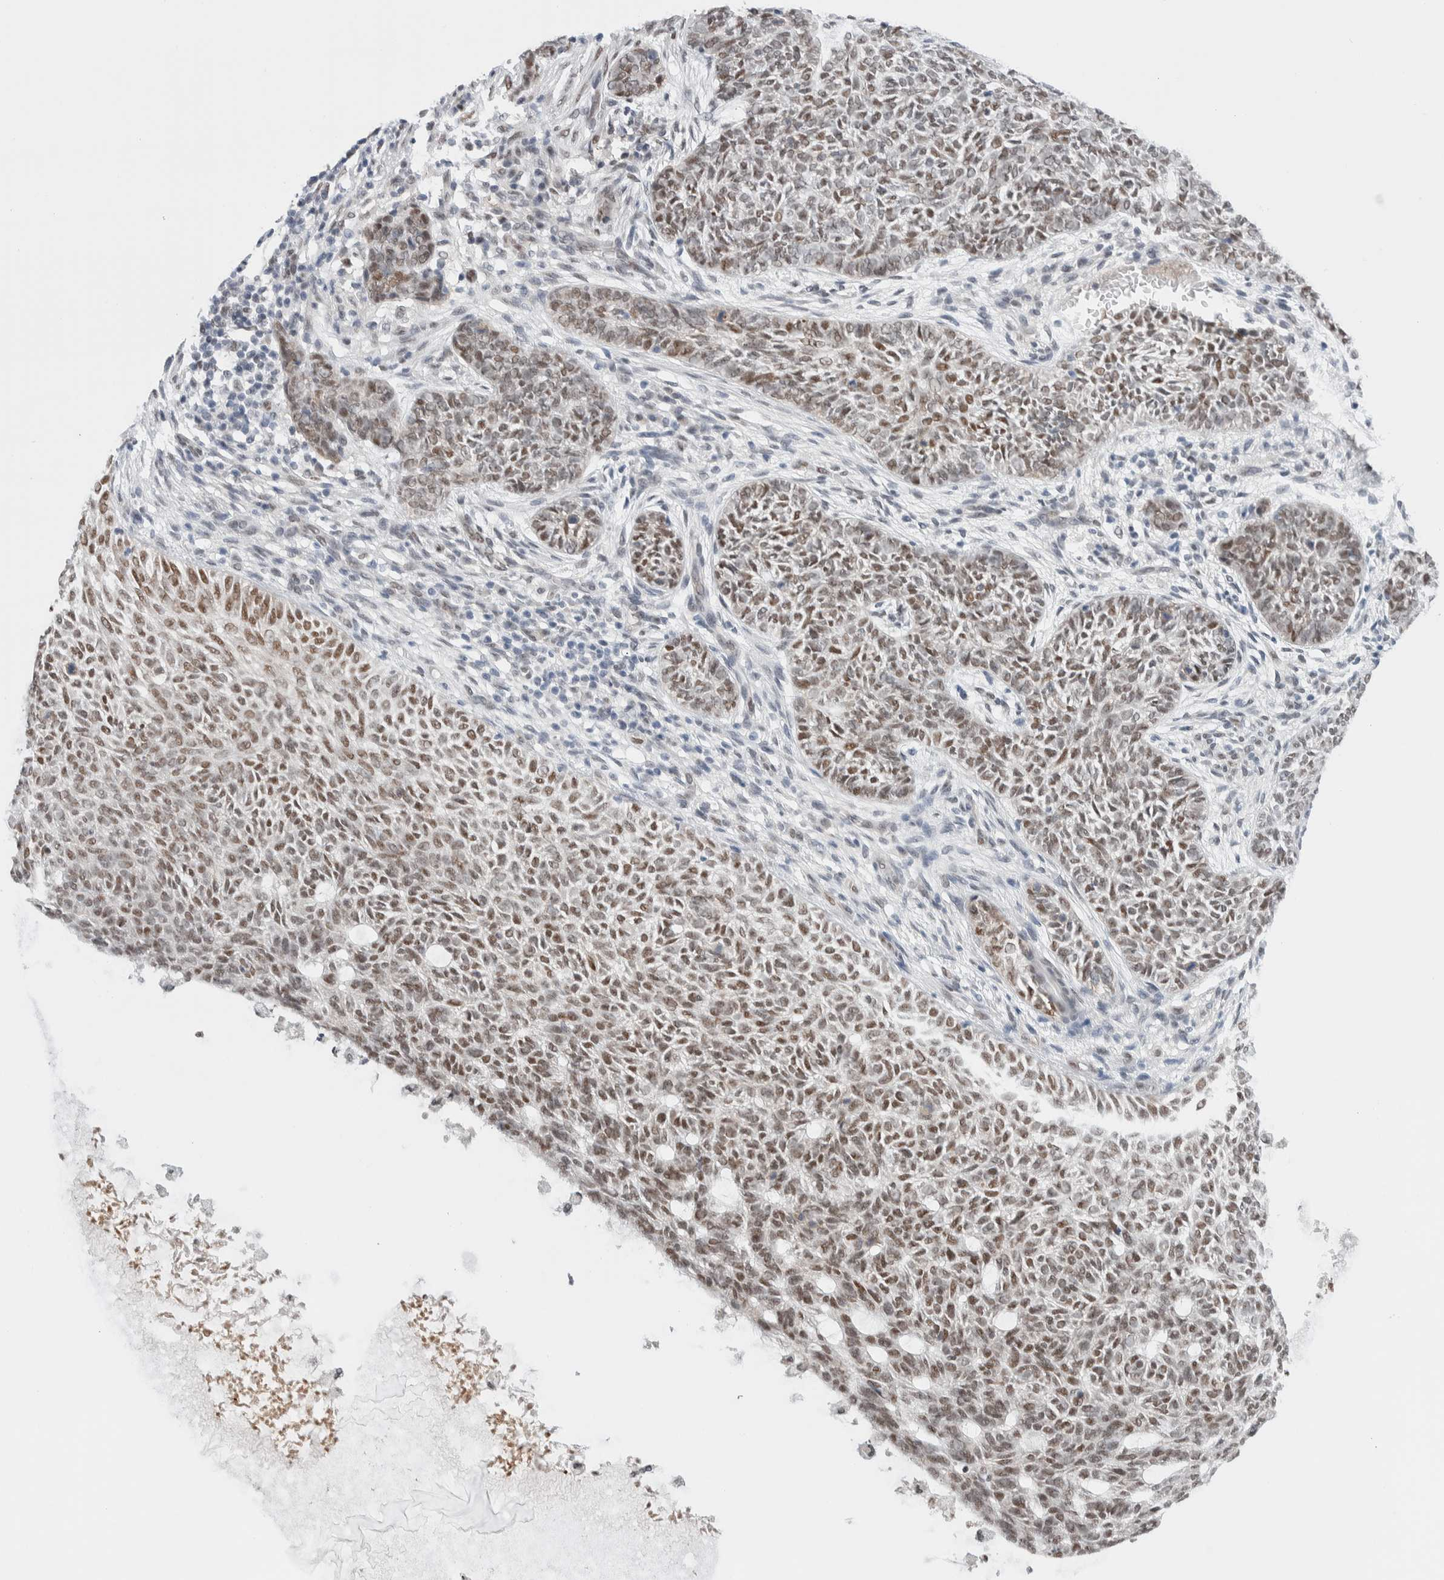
{"staining": {"intensity": "moderate", "quantity": "25%-75%", "location": "nuclear"}, "tissue": "skin cancer", "cell_type": "Tumor cells", "image_type": "cancer", "snomed": [{"axis": "morphology", "description": "Basal cell carcinoma"}, {"axis": "topography", "description": "Skin"}], "caption": "Human skin basal cell carcinoma stained with a brown dye shows moderate nuclear positive positivity in approximately 25%-75% of tumor cells.", "gene": "PRMT1", "patient": {"sex": "male", "age": 87}}